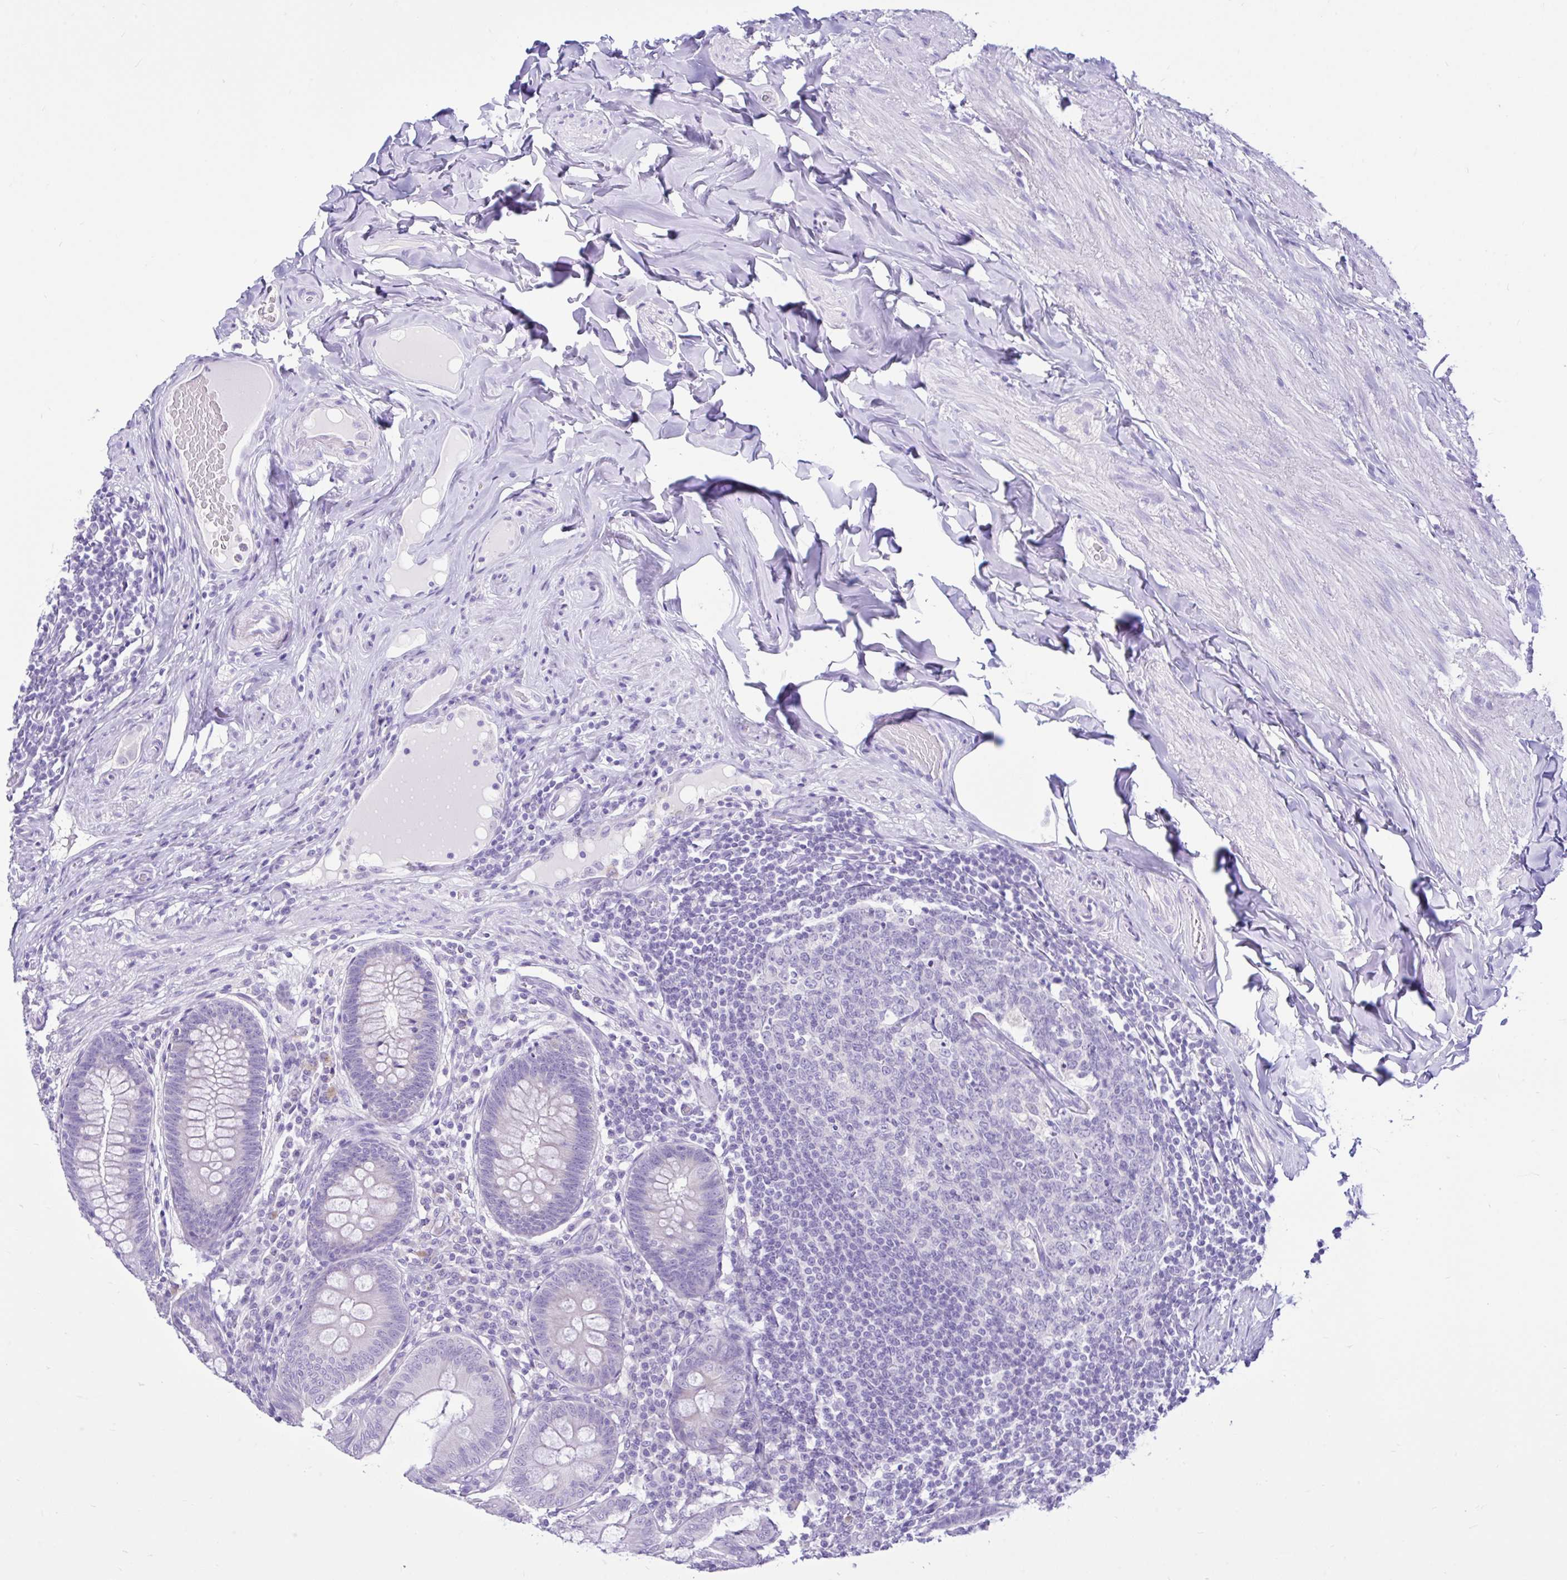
{"staining": {"intensity": "negative", "quantity": "none", "location": "none"}, "tissue": "appendix", "cell_type": "Glandular cells", "image_type": "normal", "snomed": [{"axis": "morphology", "description": "Normal tissue, NOS"}, {"axis": "topography", "description": "Appendix"}], "caption": "There is no significant expression in glandular cells of appendix. (IHC, brightfield microscopy, high magnification).", "gene": "CYP19A1", "patient": {"sex": "male", "age": 71}}